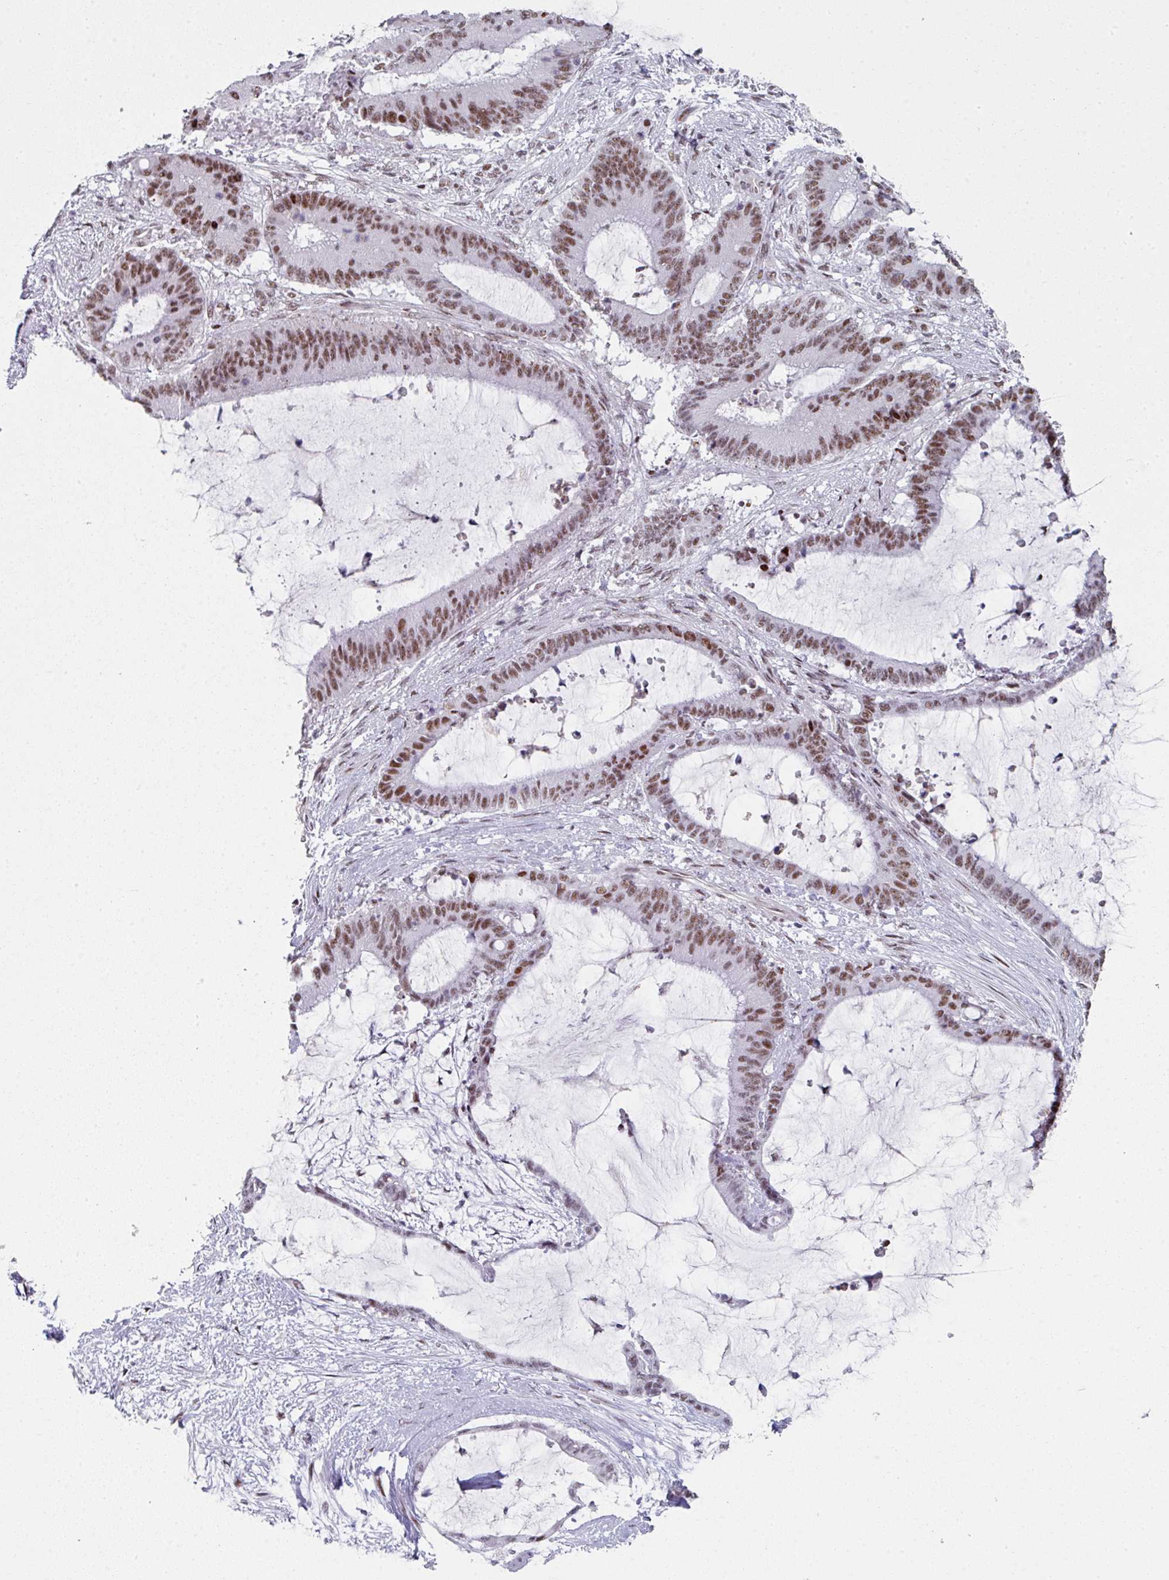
{"staining": {"intensity": "moderate", "quantity": ">75%", "location": "nuclear"}, "tissue": "liver cancer", "cell_type": "Tumor cells", "image_type": "cancer", "snomed": [{"axis": "morphology", "description": "Normal tissue, NOS"}, {"axis": "morphology", "description": "Cholangiocarcinoma"}, {"axis": "topography", "description": "Liver"}, {"axis": "topography", "description": "Peripheral nerve tissue"}], "caption": "Immunohistochemistry staining of liver cancer (cholangiocarcinoma), which reveals medium levels of moderate nuclear expression in approximately >75% of tumor cells indicating moderate nuclear protein staining. The staining was performed using DAB (3,3'-diaminobenzidine) (brown) for protein detection and nuclei were counterstained in hematoxylin (blue).", "gene": "SF3B5", "patient": {"sex": "female", "age": 73}}